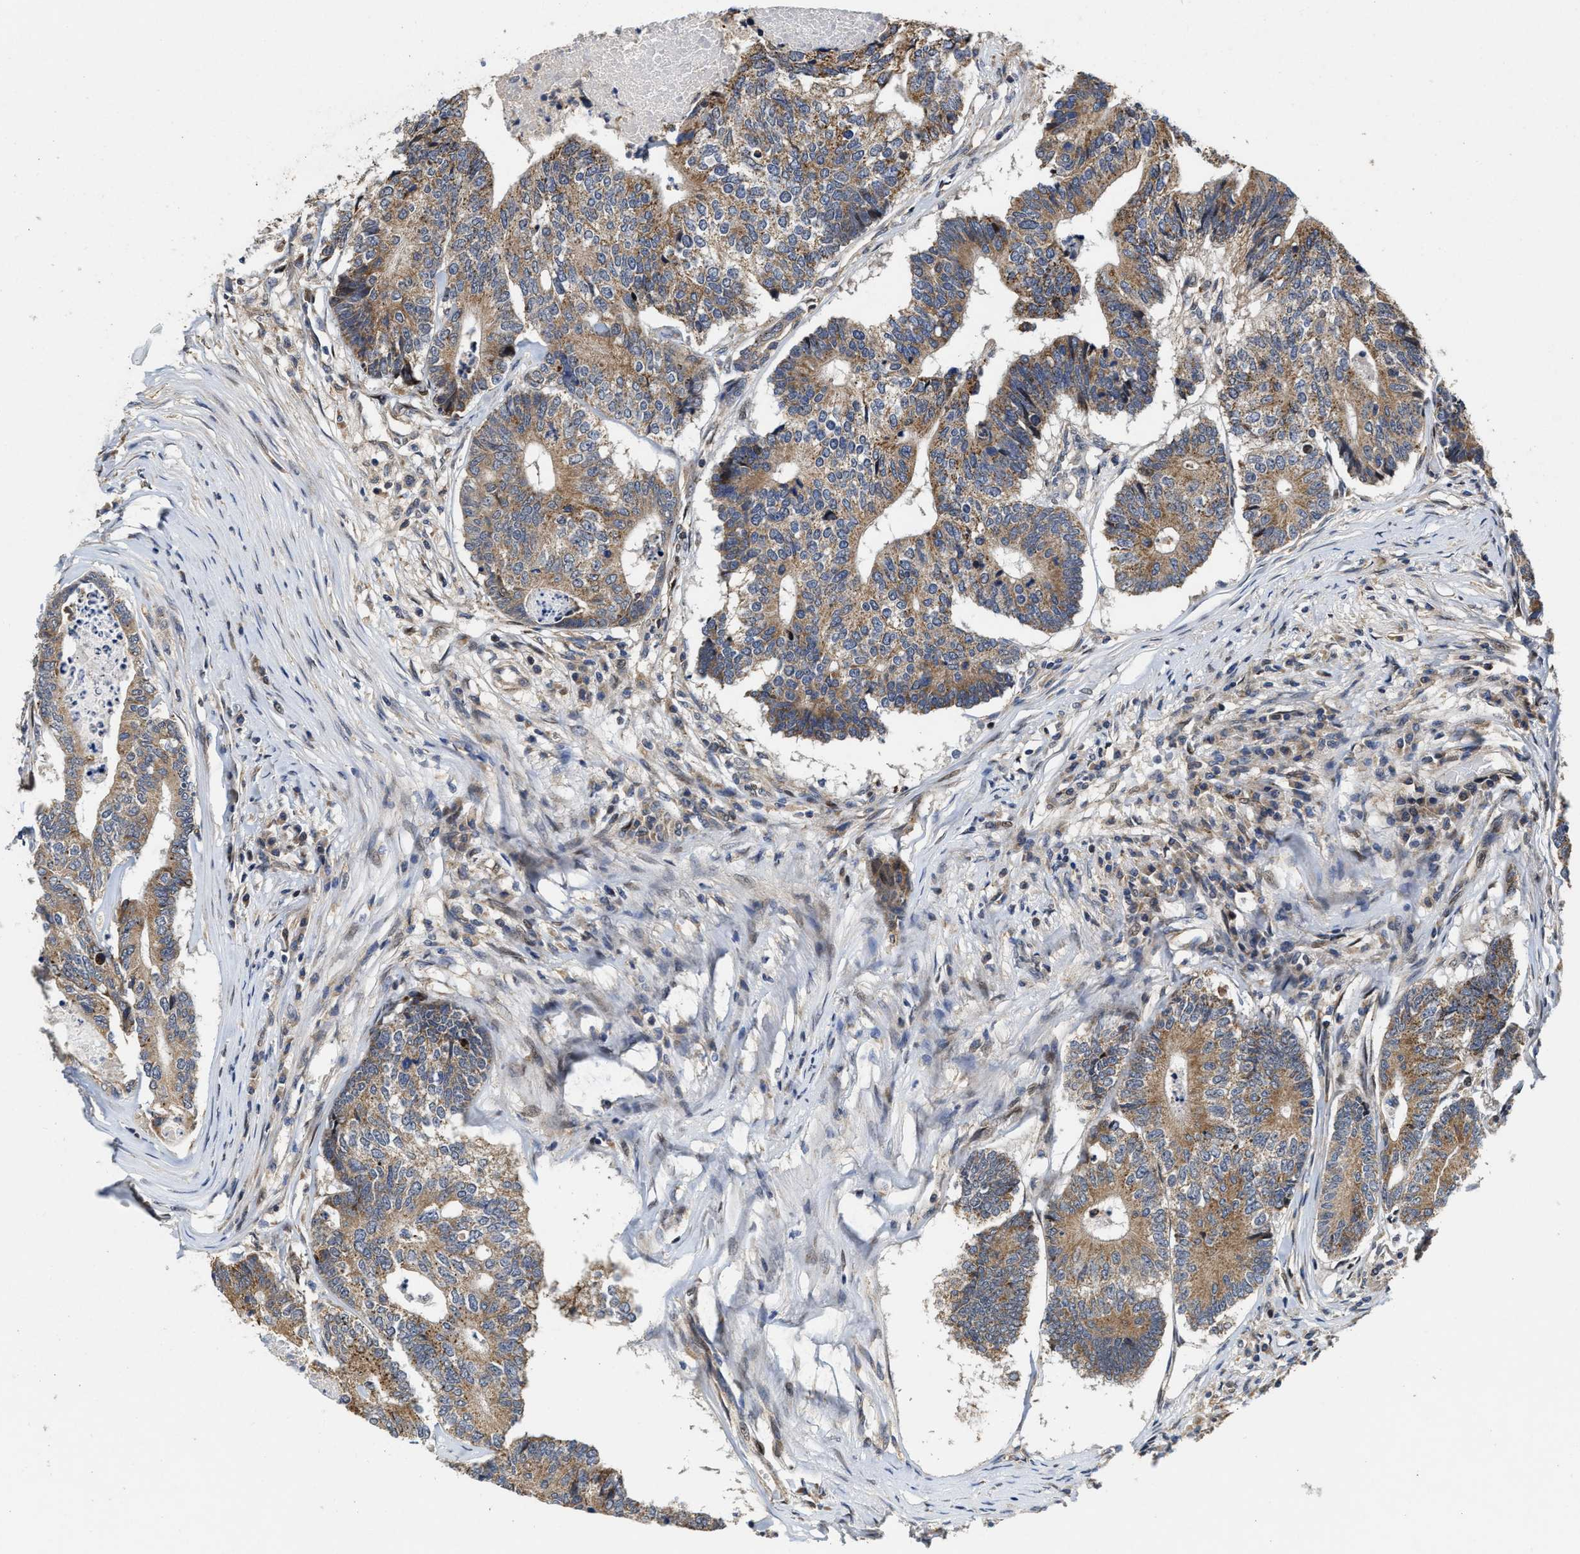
{"staining": {"intensity": "moderate", "quantity": ">75%", "location": "cytoplasmic/membranous"}, "tissue": "colorectal cancer", "cell_type": "Tumor cells", "image_type": "cancer", "snomed": [{"axis": "morphology", "description": "Adenocarcinoma, NOS"}, {"axis": "topography", "description": "Colon"}], "caption": "Moderate cytoplasmic/membranous protein positivity is seen in about >75% of tumor cells in adenocarcinoma (colorectal).", "gene": "SCYL2", "patient": {"sex": "female", "age": 67}}